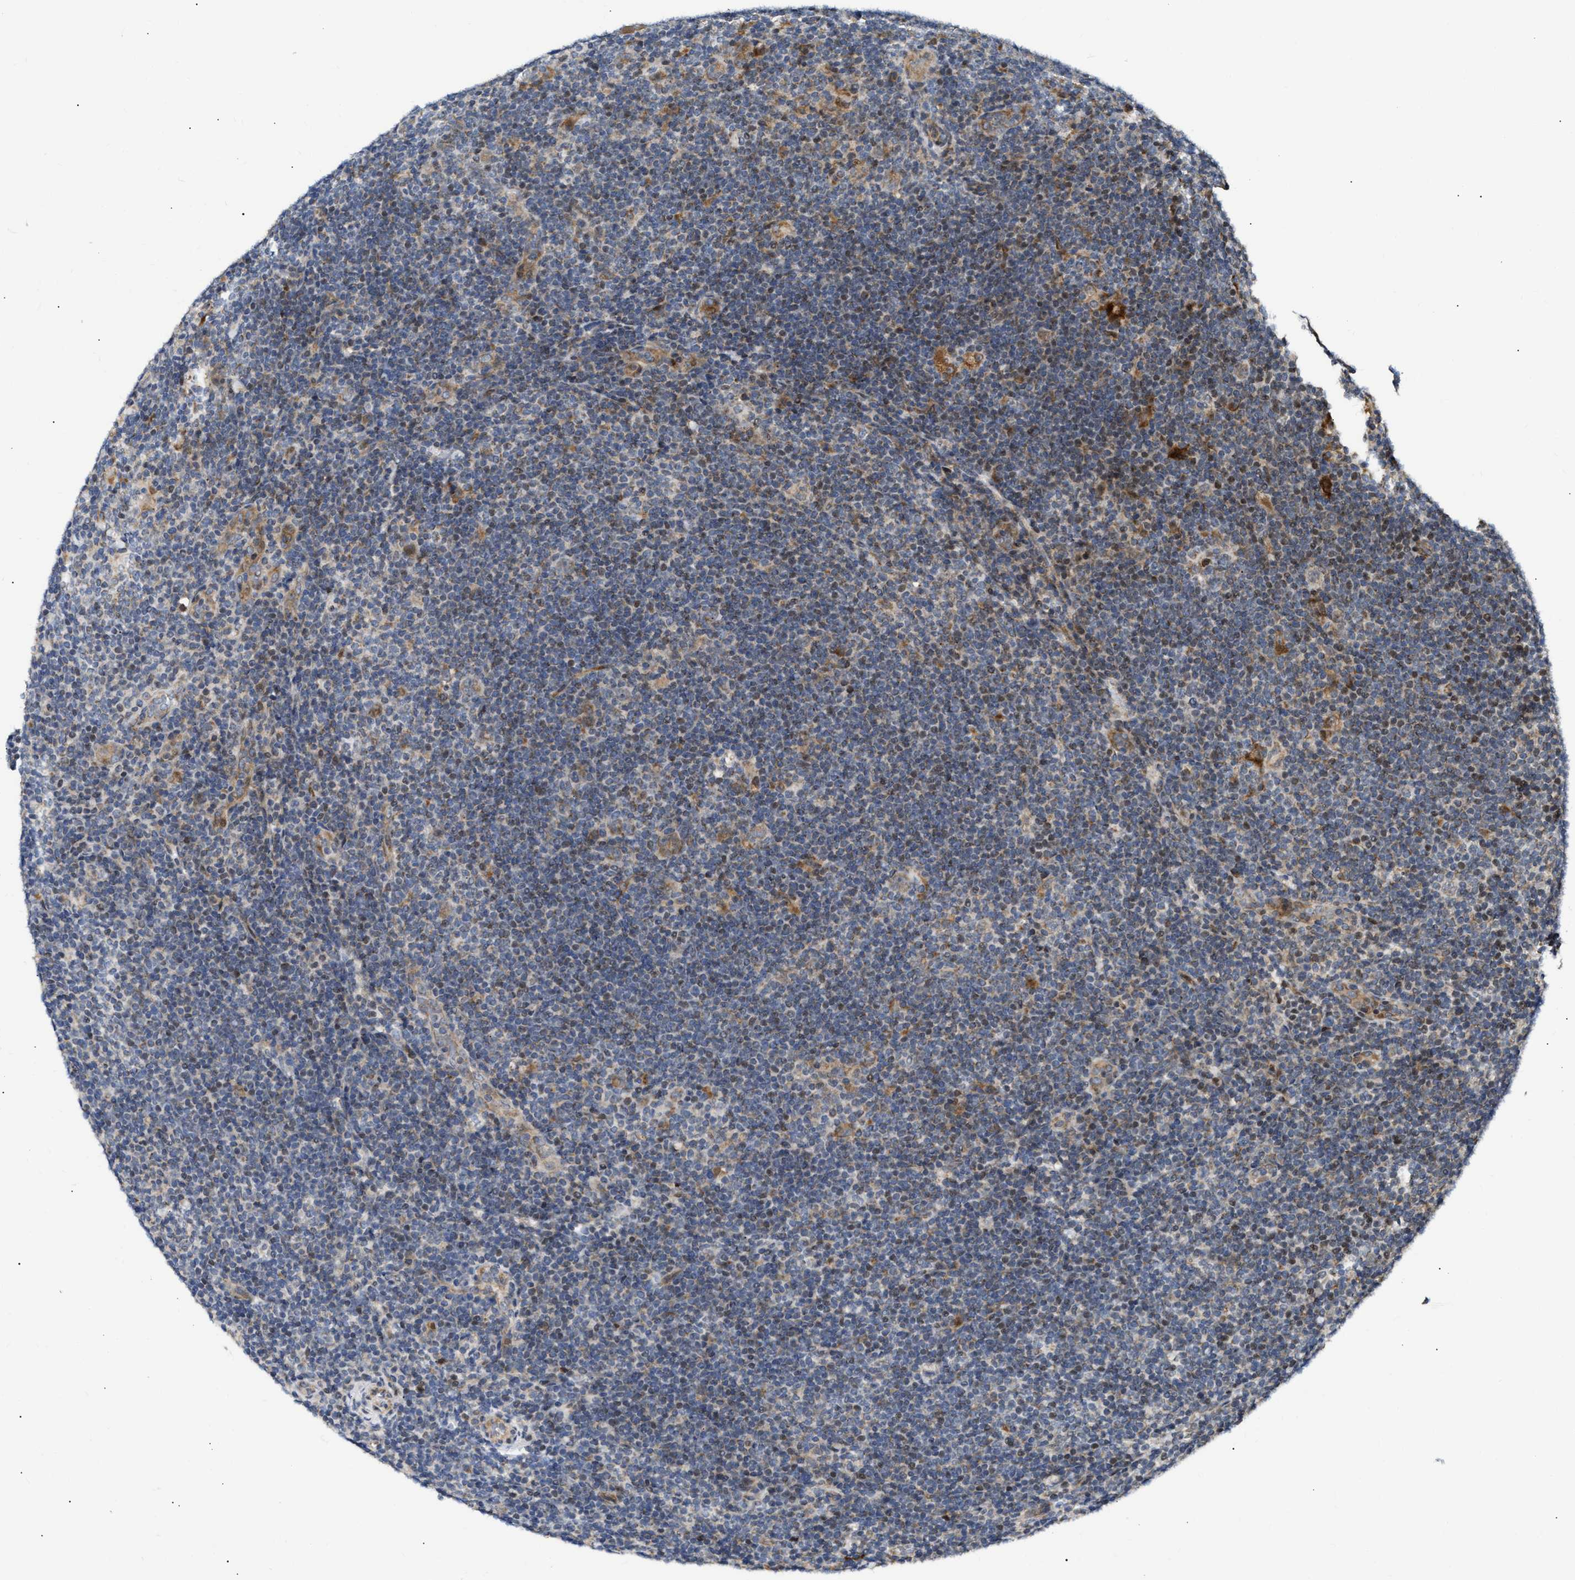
{"staining": {"intensity": "moderate", "quantity": "25%-75%", "location": "cytoplasmic/membranous"}, "tissue": "lymphoma", "cell_type": "Tumor cells", "image_type": "cancer", "snomed": [{"axis": "morphology", "description": "Hodgkin's disease, NOS"}, {"axis": "topography", "description": "Lymph node"}], "caption": "This is a histology image of IHC staining of Hodgkin's disease, which shows moderate positivity in the cytoplasmic/membranous of tumor cells.", "gene": "DEPTOR", "patient": {"sex": "female", "age": 57}}